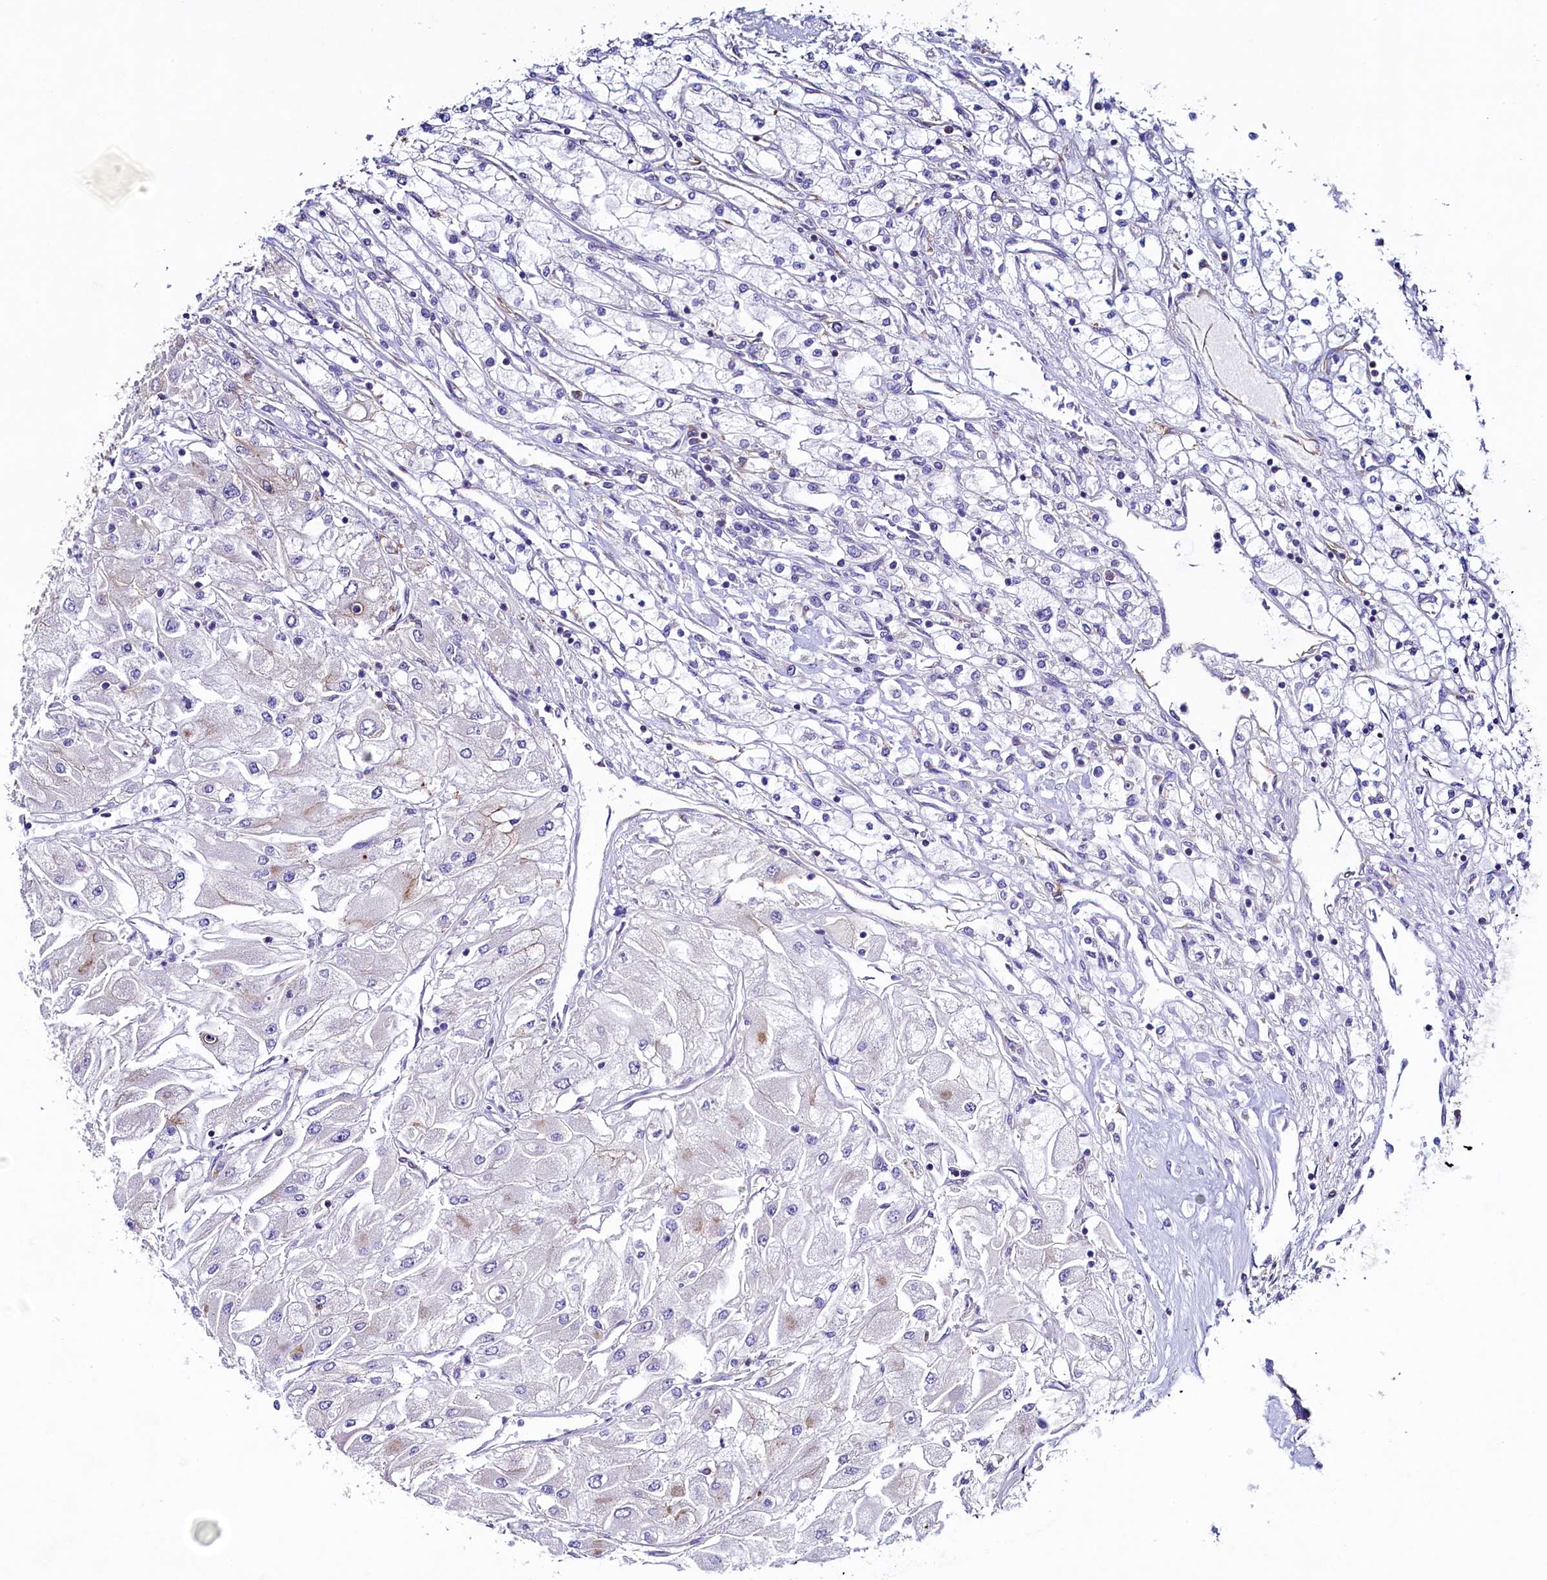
{"staining": {"intensity": "negative", "quantity": "none", "location": "none"}, "tissue": "renal cancer", "cell_type": "Tumor cells", "image_type": "cancer", "snomed": [{"axis": "morphology", "description": "Adenocarcinoma, NOS"}, {"axis": "topography", "description": "Kidney"}], "caption": "Renal adenocarcinoma was stained to show a protein in brown. There is no significant expression in tumor cells.", "gene": "GPR21", "patient": {"sex": "male", "age": 80}}